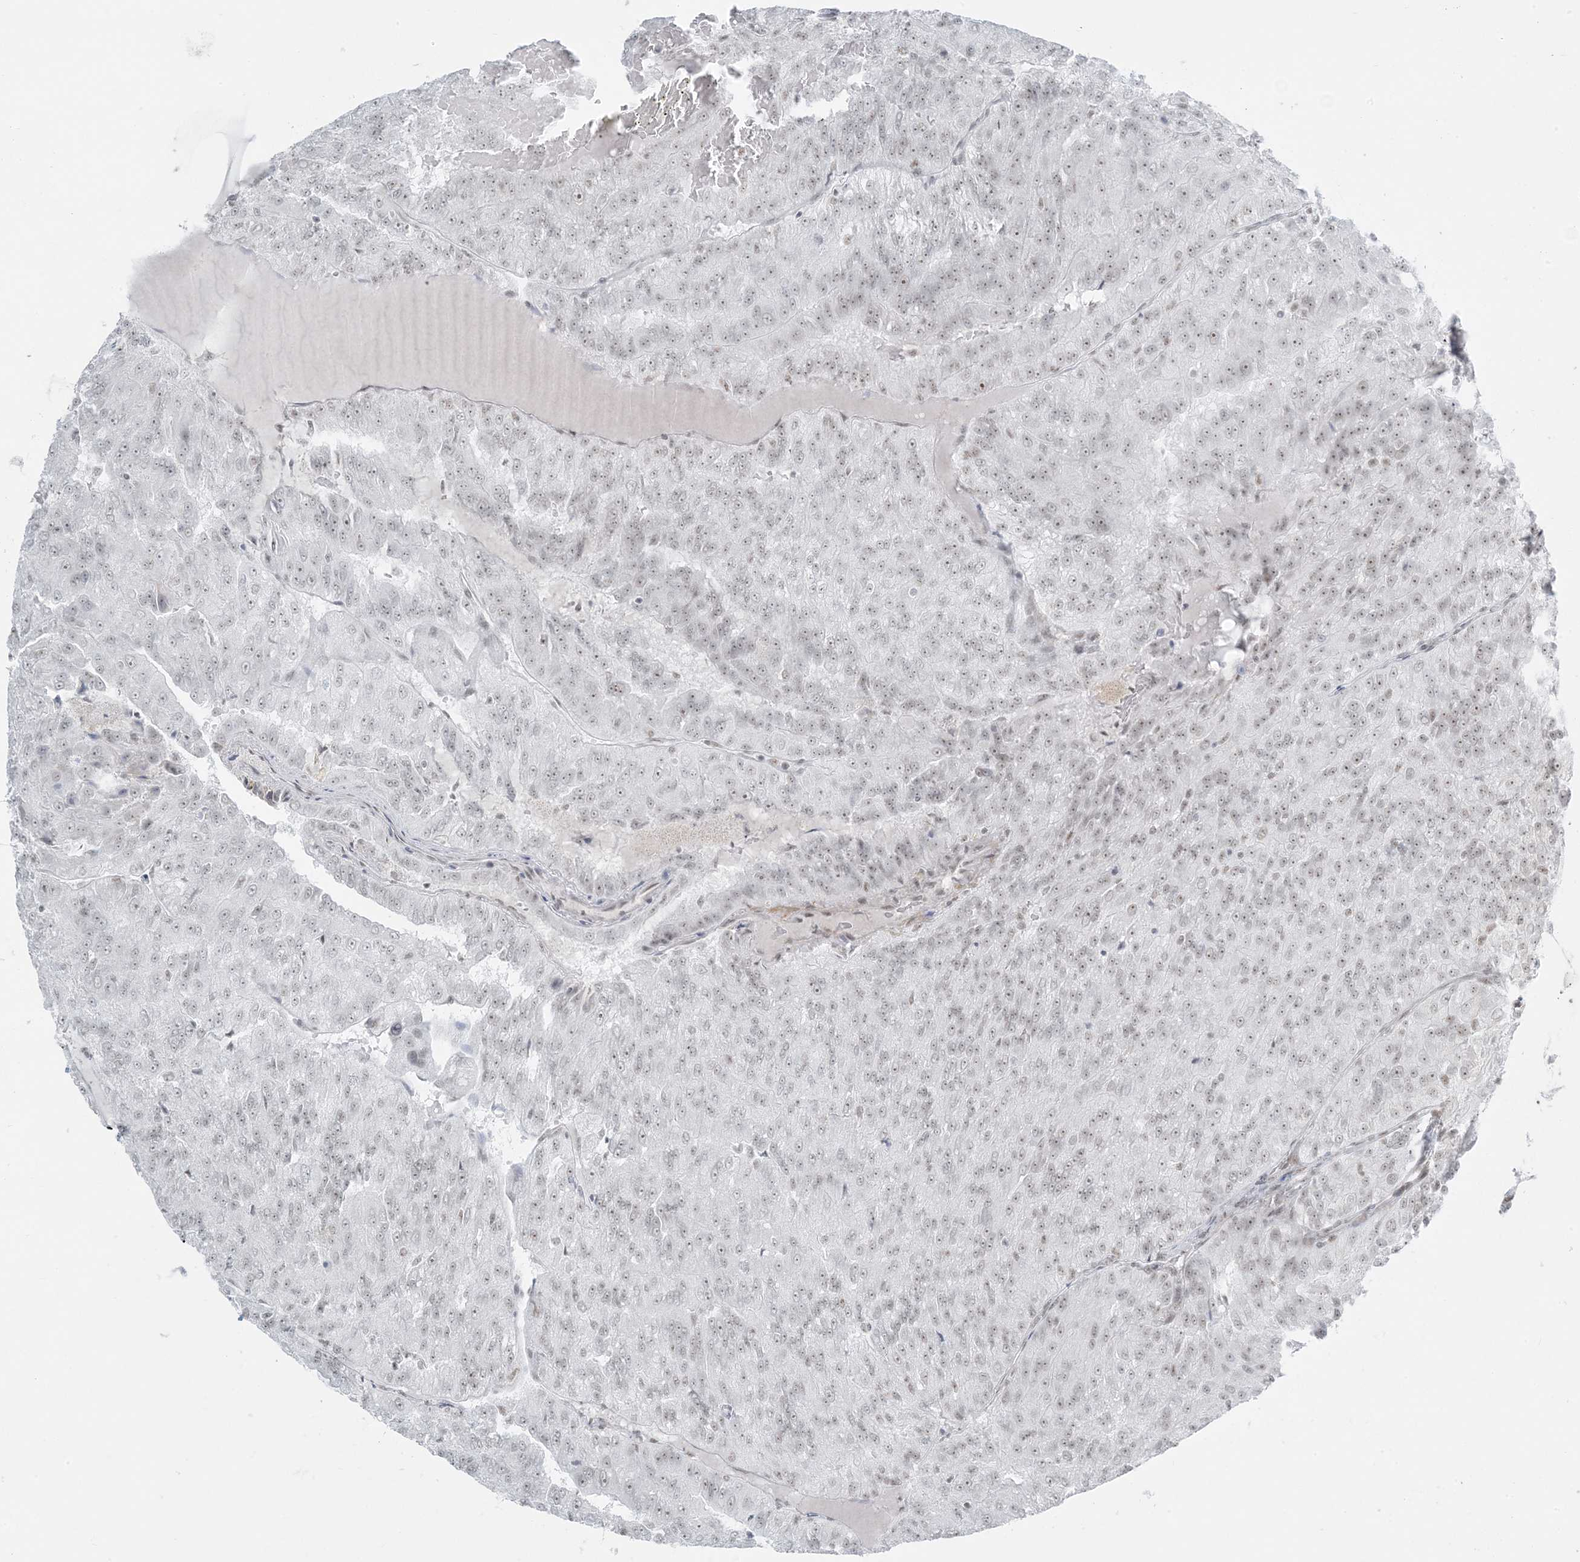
{"staining": {"intensity": "weak", "quantity": "25%-75%", "location": "nuclear"}, "tissue": "renal cancer", "cell_type": "Tumor cells", "image_type": "cancer", "snomed": [{"axis": "morphology", "description": "Adenocarcinoma, NOS"}, {"axis": "topography", "description": "Kidney"}], "caption": "Renal cancer stained with immunohistochemistry demonstrates weak nuclear positivity in about 25%-75% of tumor cells.", "gene": "ZNF787", "patient": {"sex": "female", "age": 63}}